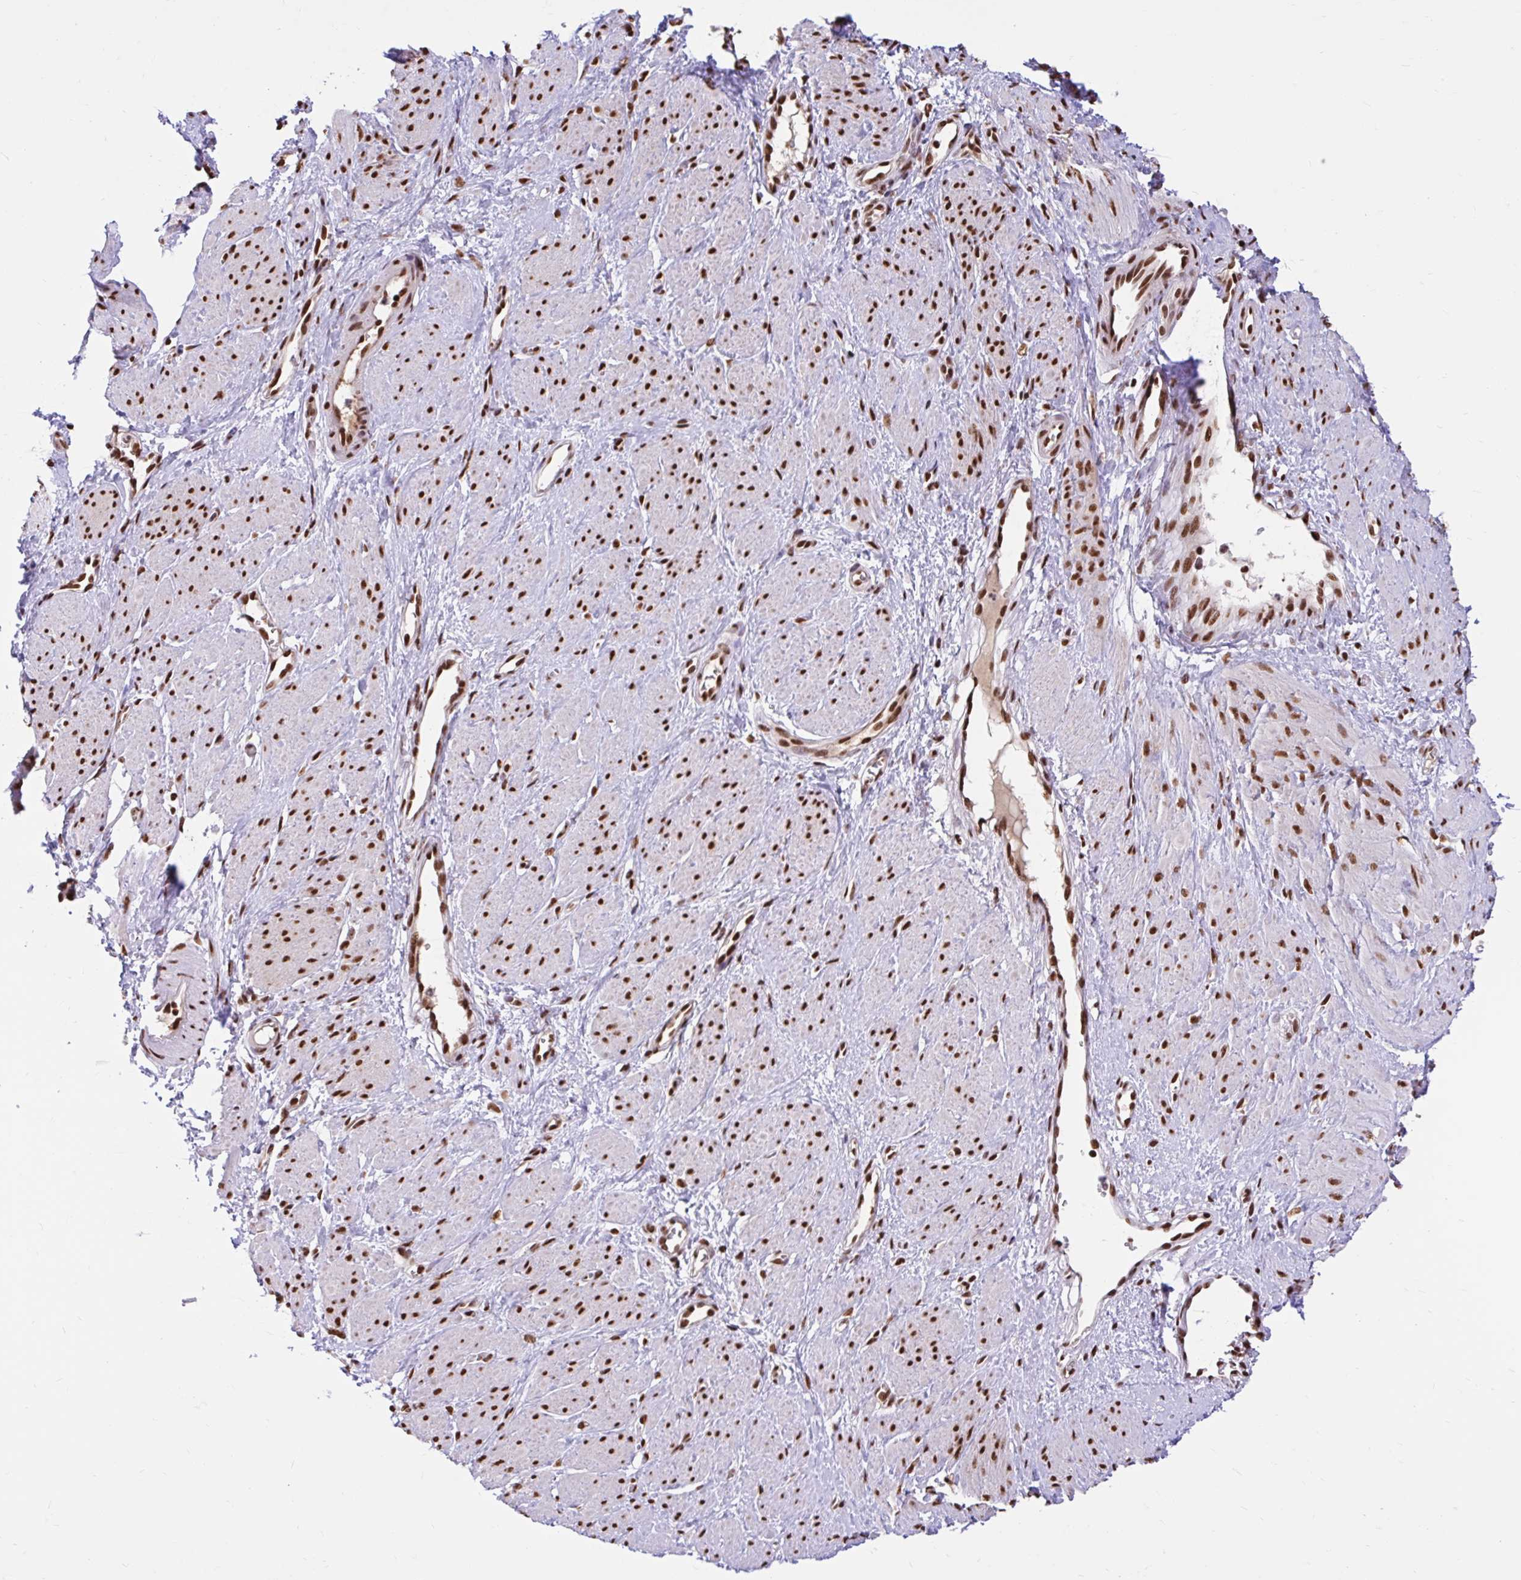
{"staining": {"intensity": "moderate", "quantity": ">75%", "location": "nuclear"}, "tissue": "smooth muscle", "cell_type": "Smooth muscle cells", "image_type": "normal", "snomed": [{"axis": "morphology", "description": "Normal tissue, NOS"}, {"axis": "topography", "description": "Smooth muscle"}, {"axis": "topography", "description": "Uterus"}], "caption": "Immunohistochemistry (IHC) histopathology image of normal smooth muscle: human smooth muscle stained using immunohistochemistry demonstrates medium levels of moderate protein expression localized specifically in the nuclear of smooth muscle cells, appearing as a nuclear brown color.", "gene": "ABCA9", "patient": {"sex": "female", "age": 39}}